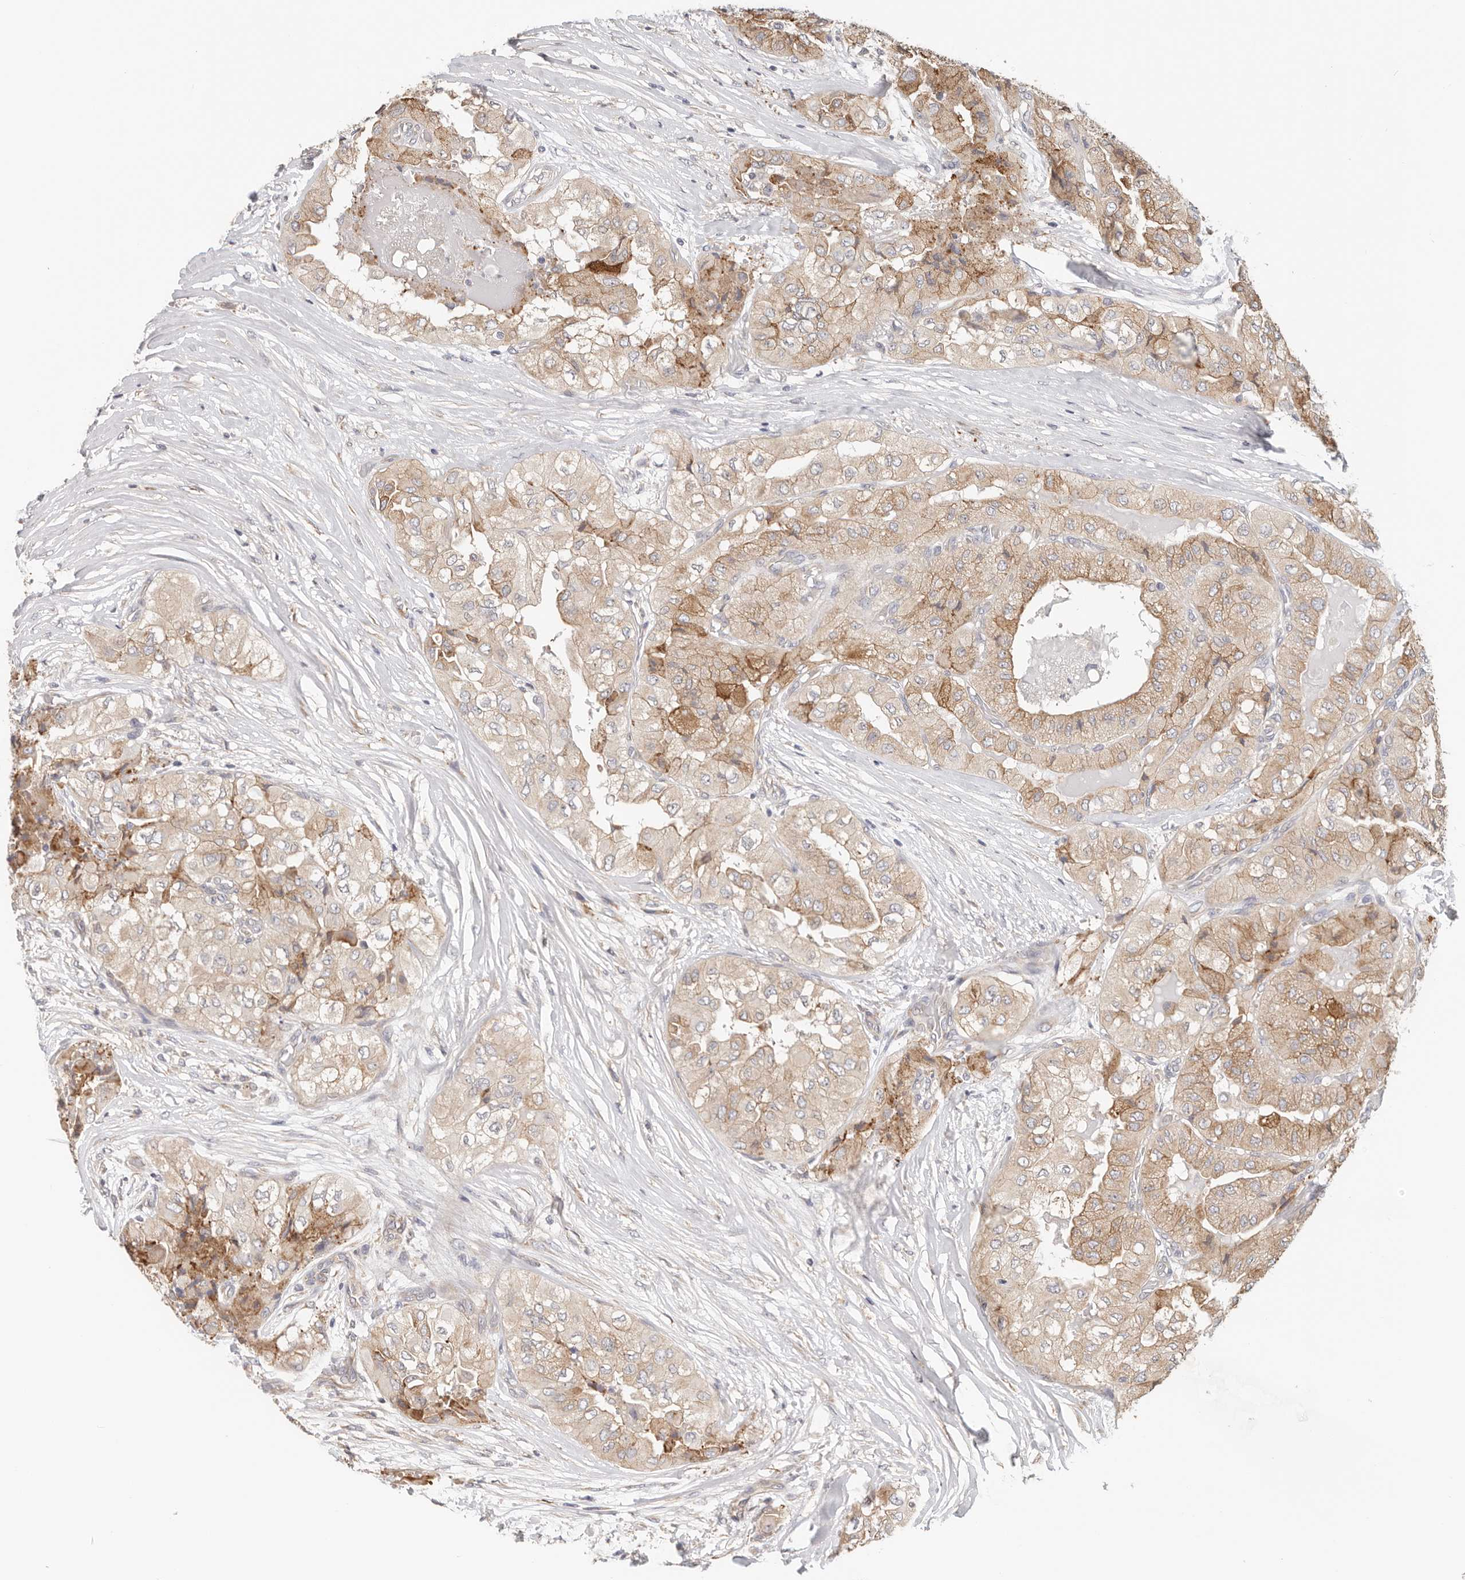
{"staining": {"intensity": "weak", "quantity": ">75%", "location": "cytoplasmic/membranous"}, "tissue": "thyroid cancer", "cell_type": "Tumor cells", "image_type": "cancer", "snomed": [{"axis": "morphology", "description": "Papillary adenocarcinoma, NOS"}, {"axis": "topography", "description": "Thyroid gland"}], "caption": "Thyroid papillary adenocarcinoma stained for a protein (brown) displays weak cytoplasmic/membranous positive positivity in about >75% of tumor cells.", "gene": "AFDN", "patient": {"sex": "female", "age": 59}}